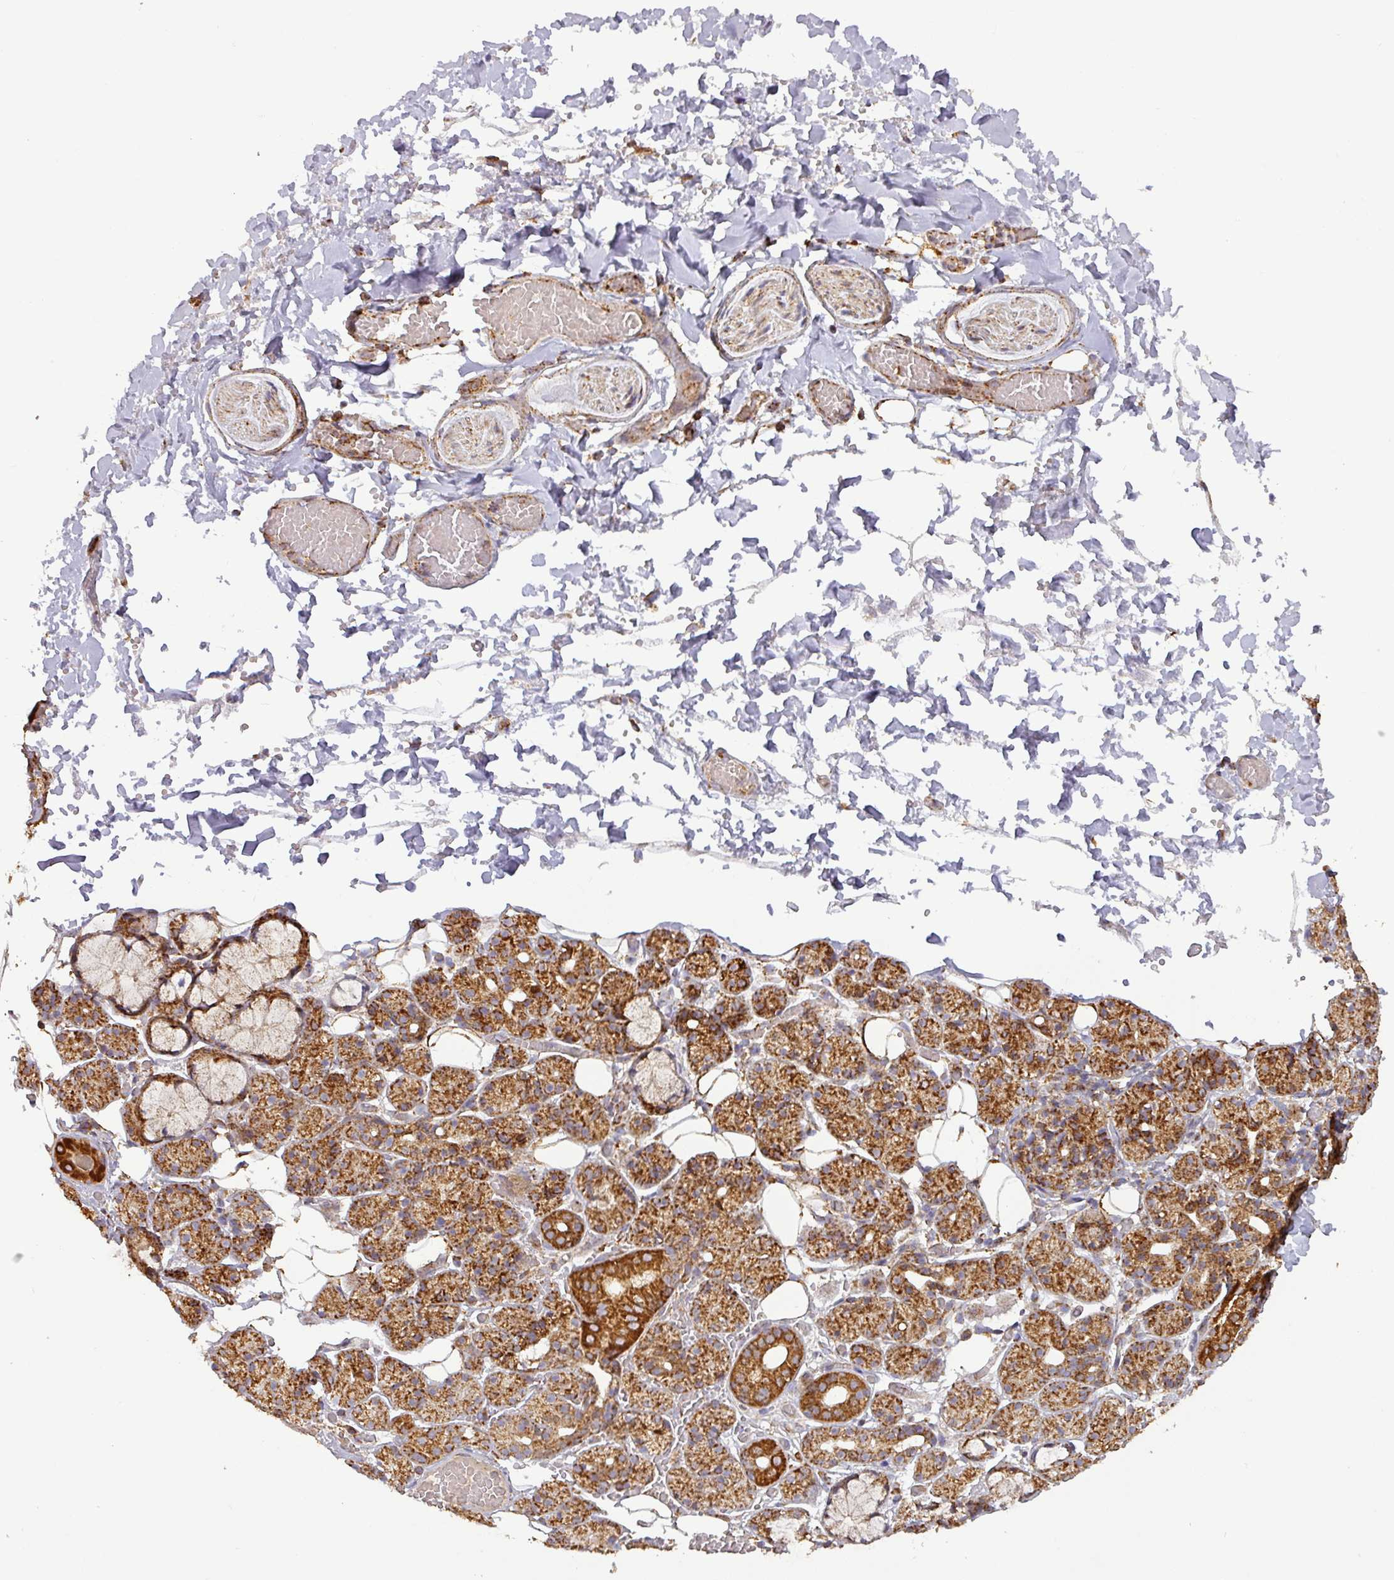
{"staining": {"intensity": "strong", "quantity": ">75%", "location": "cytoplasmic/membranous"}, "tissue": "salivary gland", "cell_type": "Glandular cells", "image_type": "normal", "snomed": [{"axis": "morphology", "description": "Normal tissue, NOS"}, {"axis": "topography", "description": "Salivary gland"}], "caption": "Strong cytoplasmic/membranous protein expression is identified in about >75% of glandular cells in salivary gland. The staining was performed using DAB, with brown indicating positive protein expression. Nuclei are stained blue with hematoxylin.", "gene": "GPD2", "patient": {"sex": "male", "age": 63}}